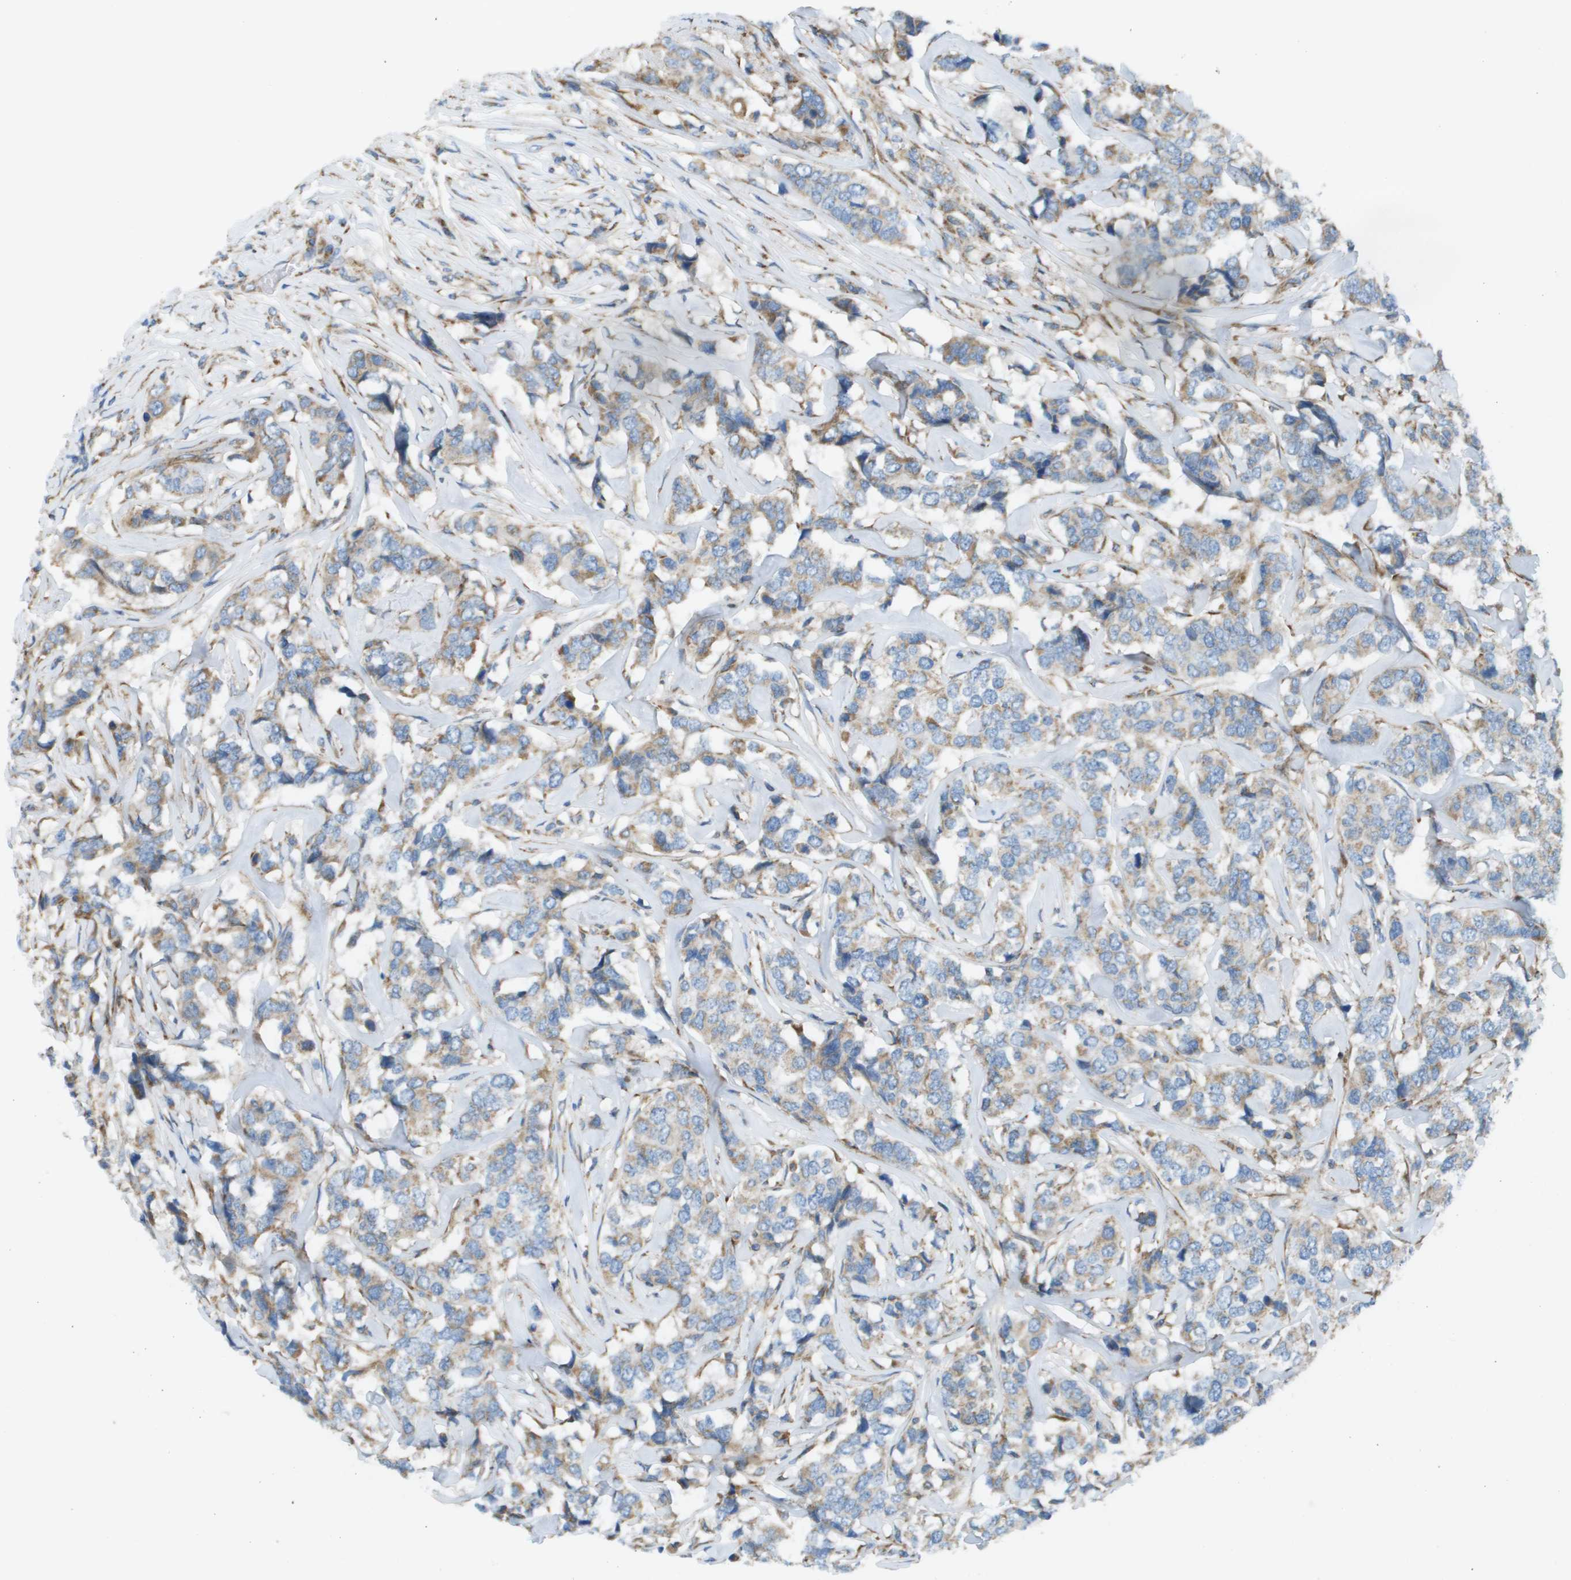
{"staining": {"intensity": "moderate", "quantity": ">75%", "location": "cytoplasmic/membranous"}, "tissue": "breast cancer", "cell_type": "Tumor cells", "image_type": "cancer", "snomed": [{"axis": "morphology", "description": "Lobular carcinoma"}, {"axis": "topography", "description": "Breast"}], "caption": "IHC micrograph of neoplastic tissue: breast cancer stained using immunohistochemistry demonstrates medium levels of moderate protein expression localized specifically in the cytoplasmic/membranous of tumor cells, appearing as a cytoplasmic/membranous brown color.", "gene": "TAOK3", "patient": {"sex": "female", "age": 59}}